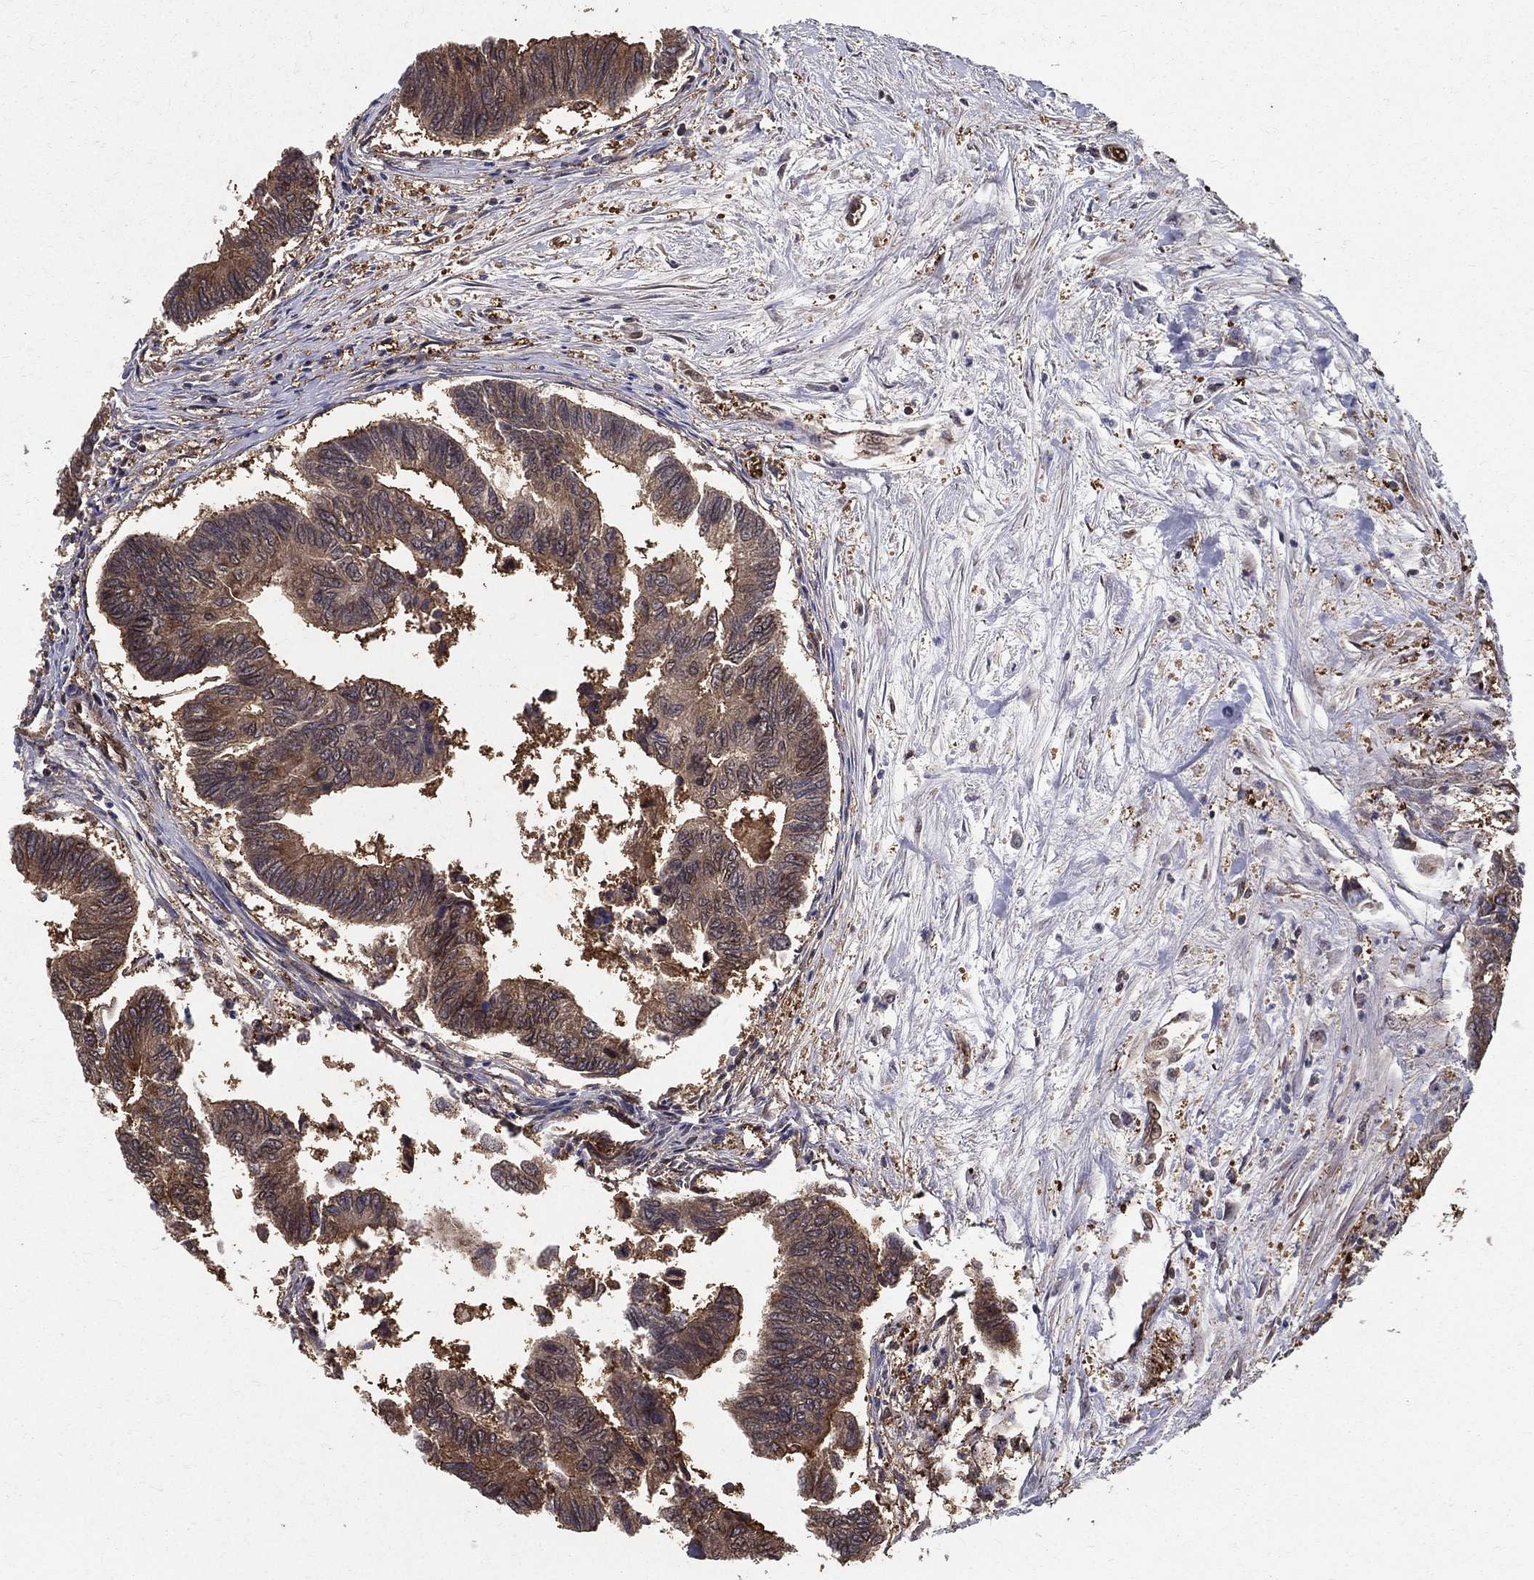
{"staining": {"intensity": "weak", "quantity": "25%-75%", "location": "cytoplasmic/membranous"}, "tissue": "colorectal cancer", "cell_type": "Tumor cells", "image_type": "cancer", "snomed": [{"axis": "morphology", "description": "Adenocarcinoma, NOS"}, {"axis": "topography", "description": "Colon"}], "caption": "IHC image of colorectal cancer (adenocarcinoma) stained for a protein (brown), which exhibits low levels of weak cytoplasmic/membranous expression in approximately 25%-75% of tumor cells.", "gene": "CERS2", "patient": {"sex": "female", "age": 65}}